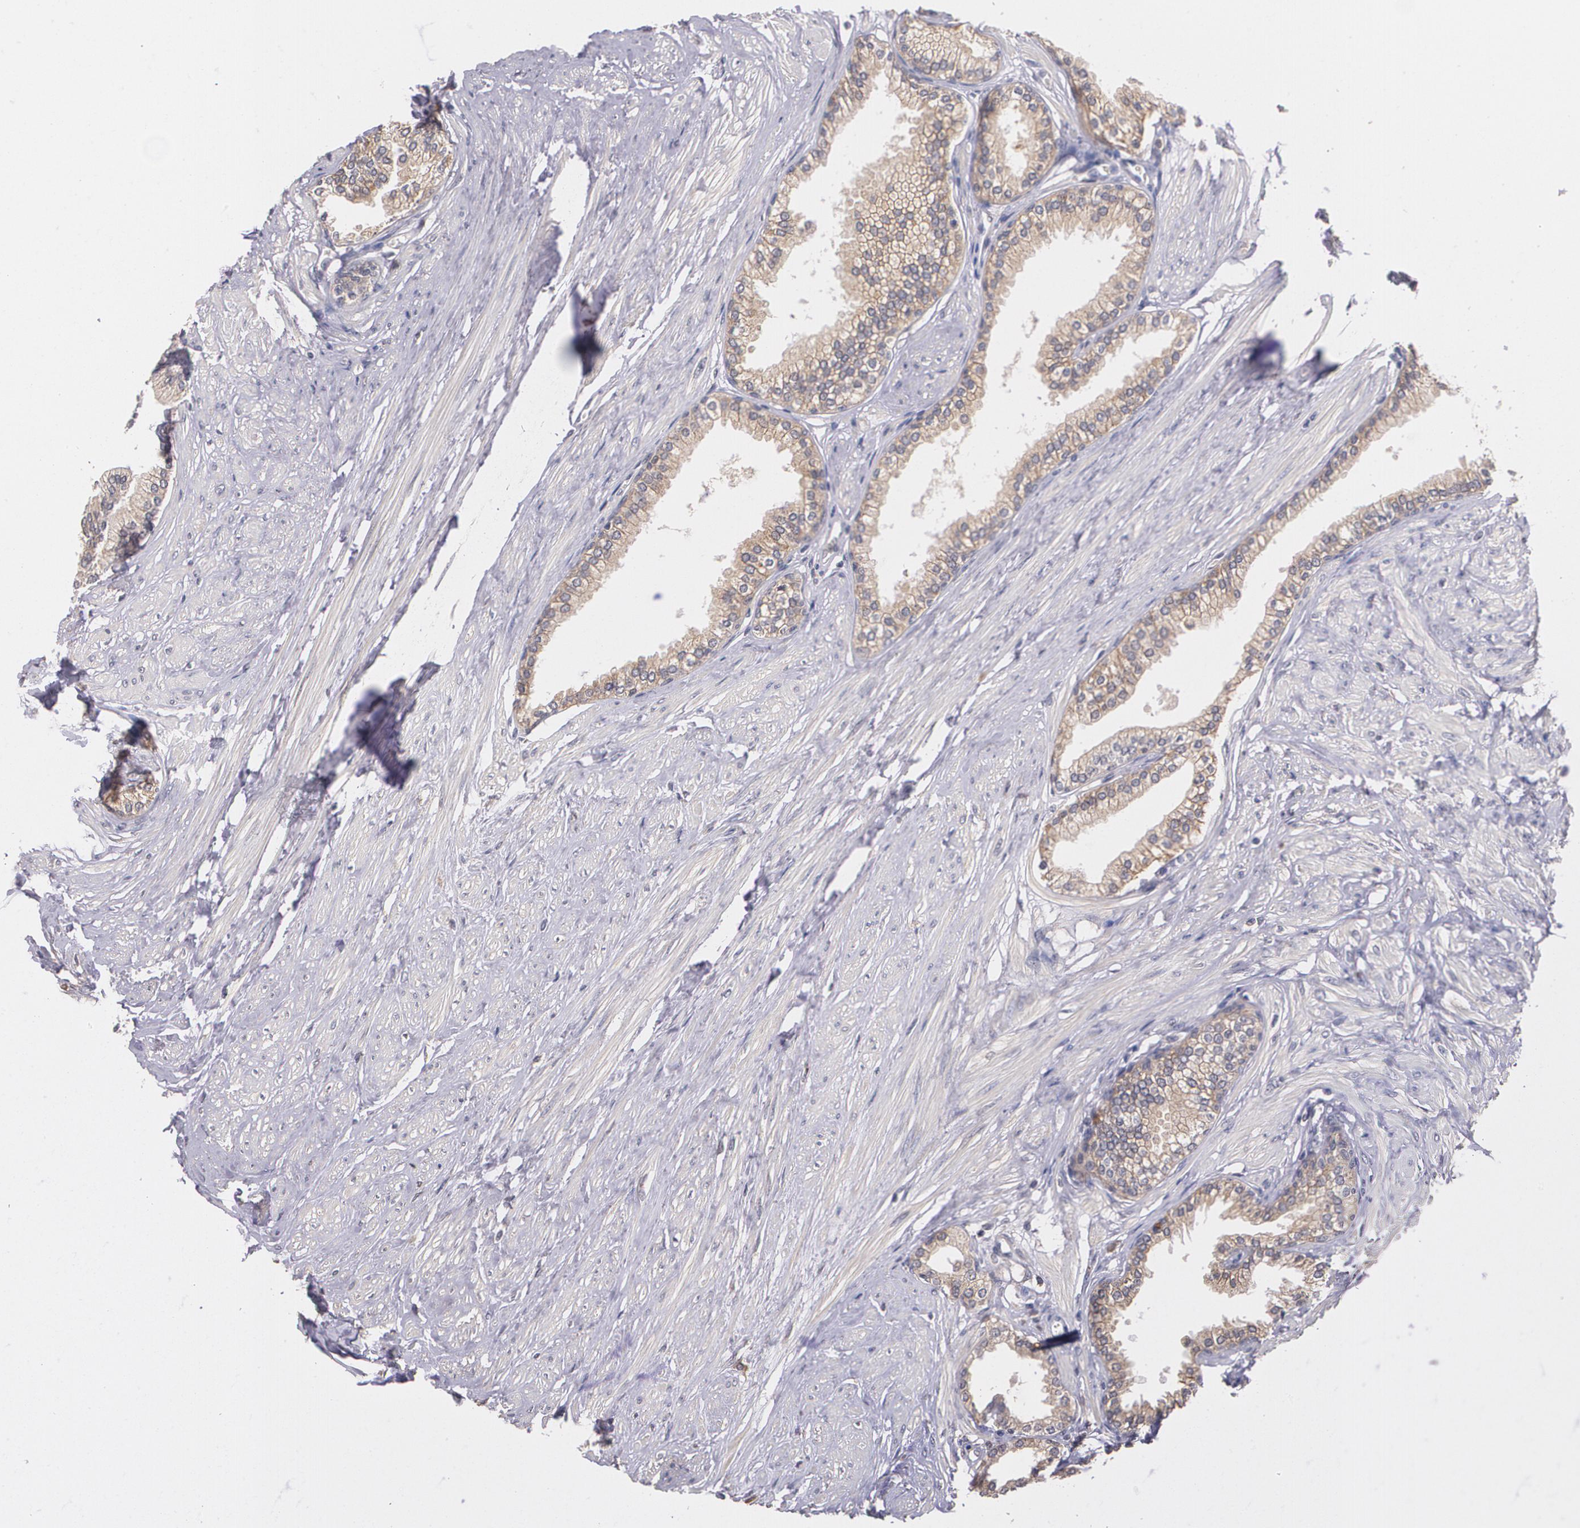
{"staining": {"intensity": "moderate", "quantity": ">75%", "location": "cytoplasmic/membranous"}, "tissue": "prostate", "cell_type": "Glandular cells", "image_type": "normal", "snomed": [{"axis": "morphology", "description": "Normal tissue, NOS"}, {"axis": "topography", "description": "Prostate"}], "caption": "Prostate was stained to show a protein in brown. There is medium levels of moderate cytoplasmic/membranous expression in approximately >75% of glandular cells. (DAB IHC with brightfield microscopy, high magnification).", "gene": "IFNGR2", "patient": {"sex": "male", "age": 64}}